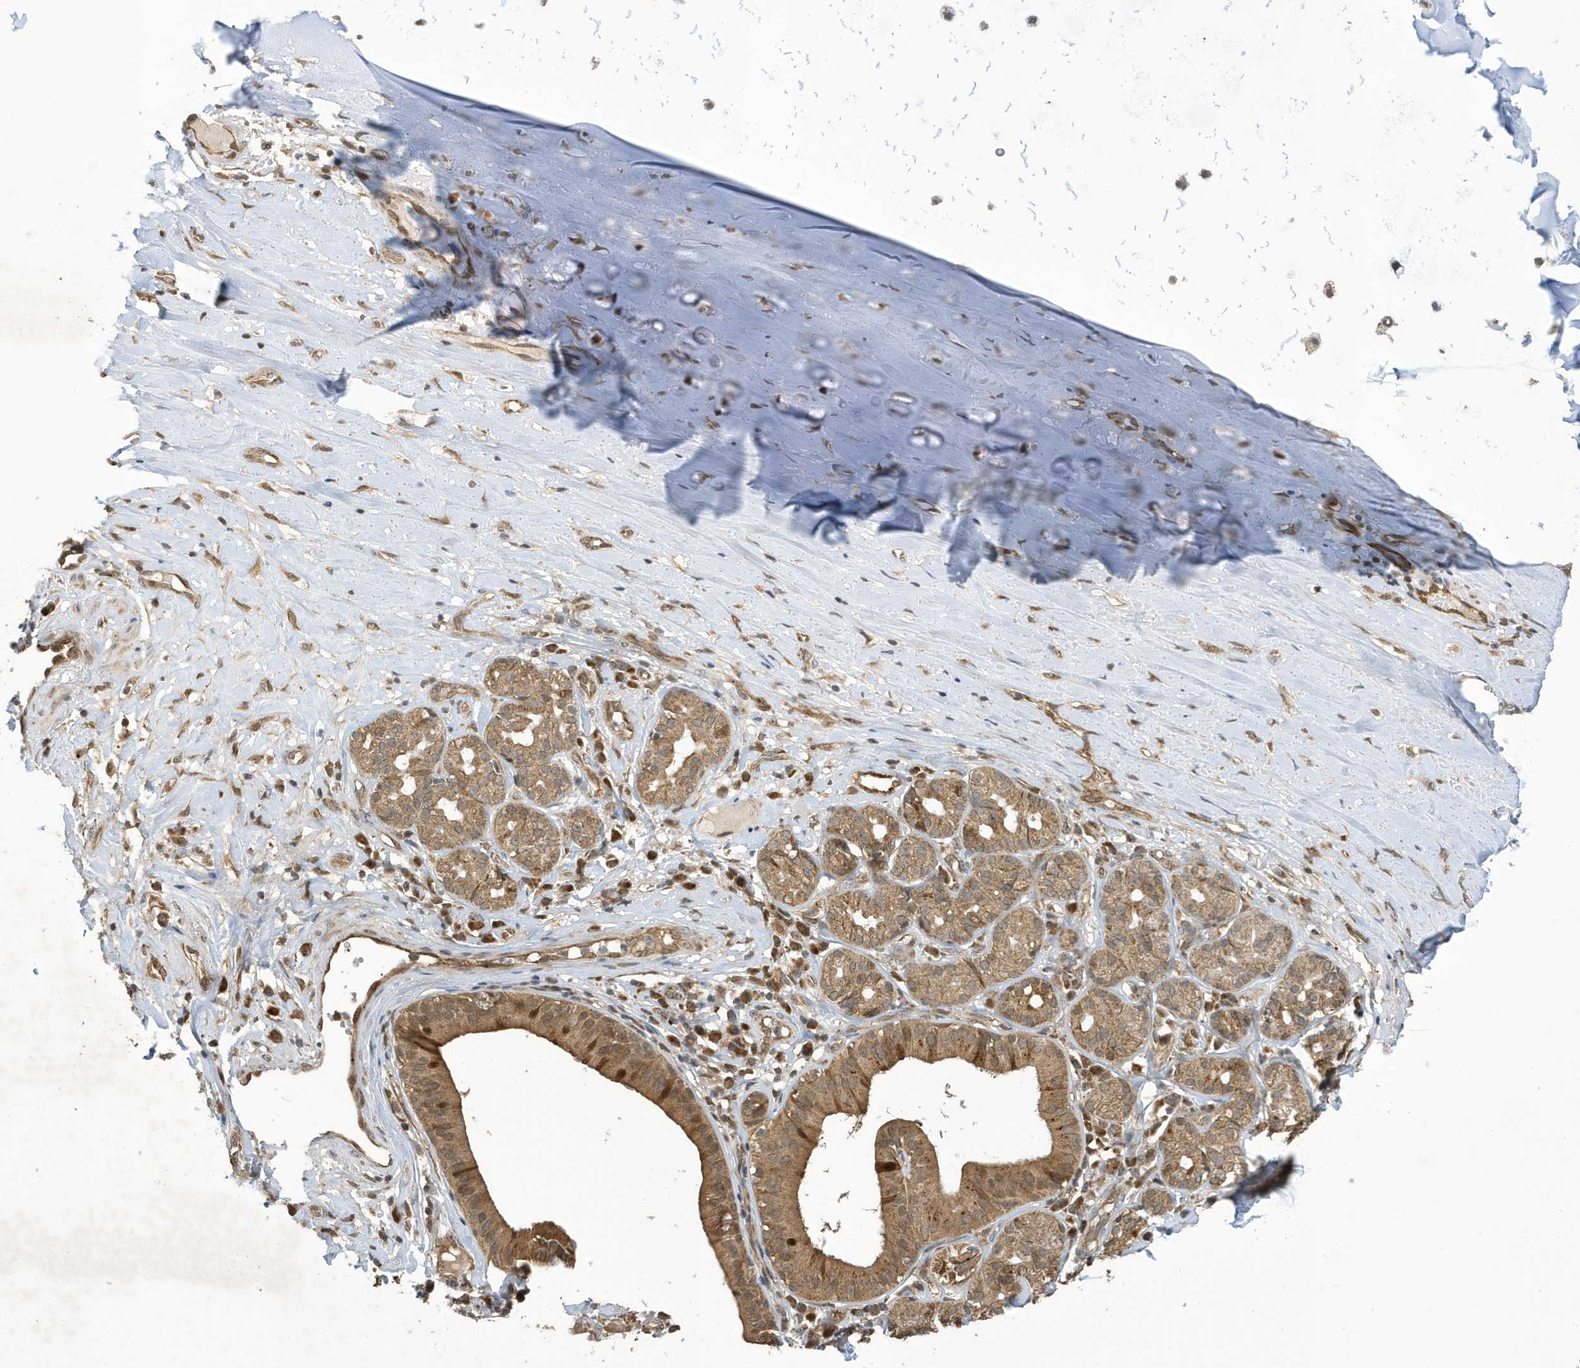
{"staining": {"intensity": "negative", "quantity": "none", "location": "none"}, "tissue": "adipose tissue", "cell_type": "Adipocytes", "image_type": "normal", "snomed": [{"axis": "morphology", "description": "Normal tissue, NOS"}, {"axis": "morphology", "description": "Basal cell carcinoma"}, {"axis": "topography", "description": "Cartilage tissue"}, {"axis": "topography", "description": "Nasopharynx"}, {"axis": "topography", "description": "Oral tissue"}], "caption": "Immunohistochemistry micrograph of benign adipose tissue: human adipose tissue stained with DAB shows no significant protein expression in adipocytes.", "gene": "NCOA7", "patient": {"sex": "female", "age": 77}}